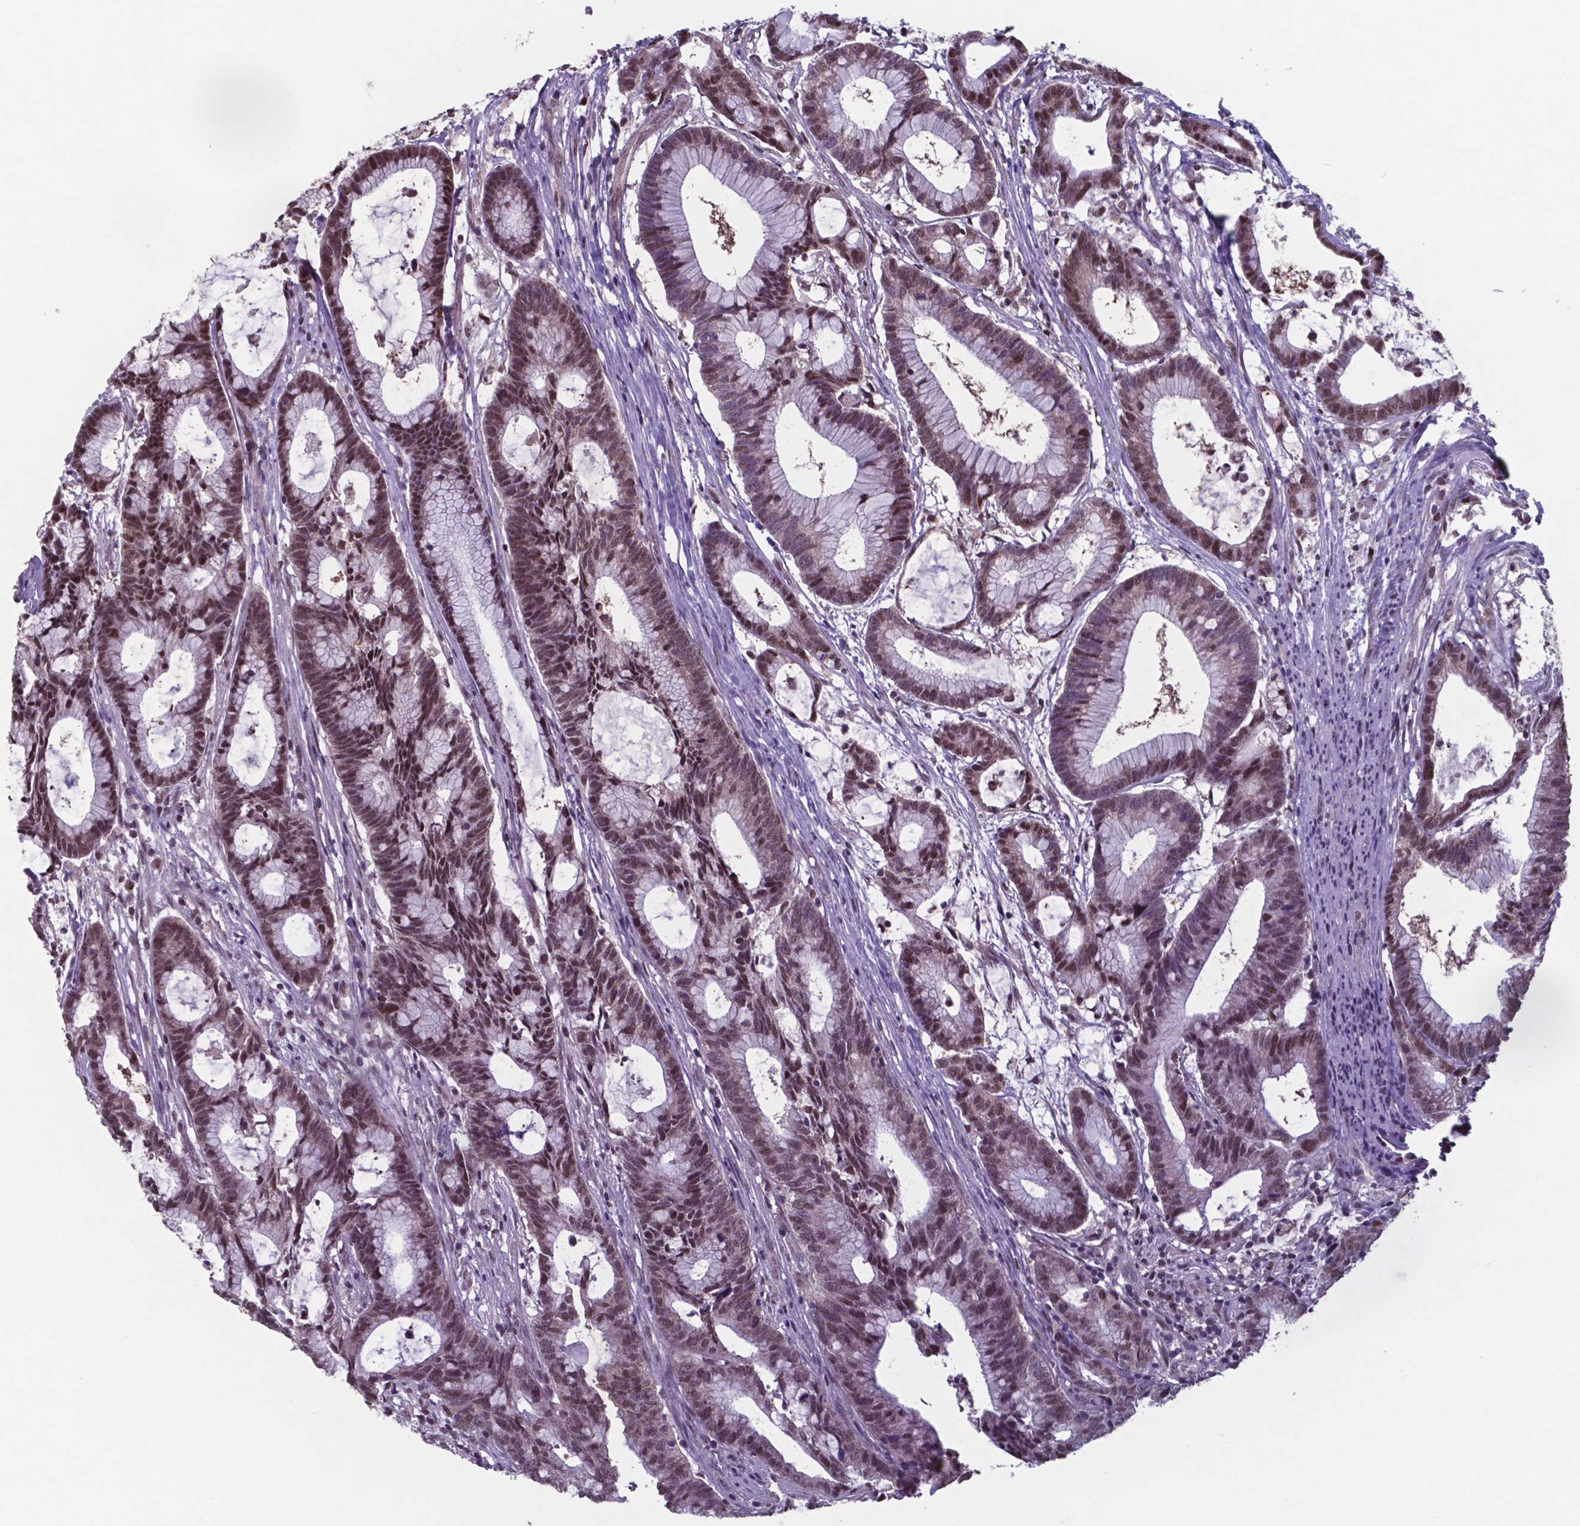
{"staining": {"intensity": "moderate", "quantity": ">75%", "location": "nuclear"}, "tissue": "colorectal cancer", "cell_type": "Tumor cells", "image_type": "cancer", "snomed": [{"axis": "morphology", "description": "Adenocarcinoma, NOS"}, {"axis": "topography", "description": "Colon"}], "caption": "Immunohistochemistry (DAB) staining of adenocarcinoma (colorectal) reveals moderate nuclear protein expression in about >75% of tumor cells. (DAB (3,3'-diaminobenzidine) IHC, brown staining for protein, blue staining for nuclei).", "gene": "UBA1", "patient": {"sex": "female", "age": 78}}